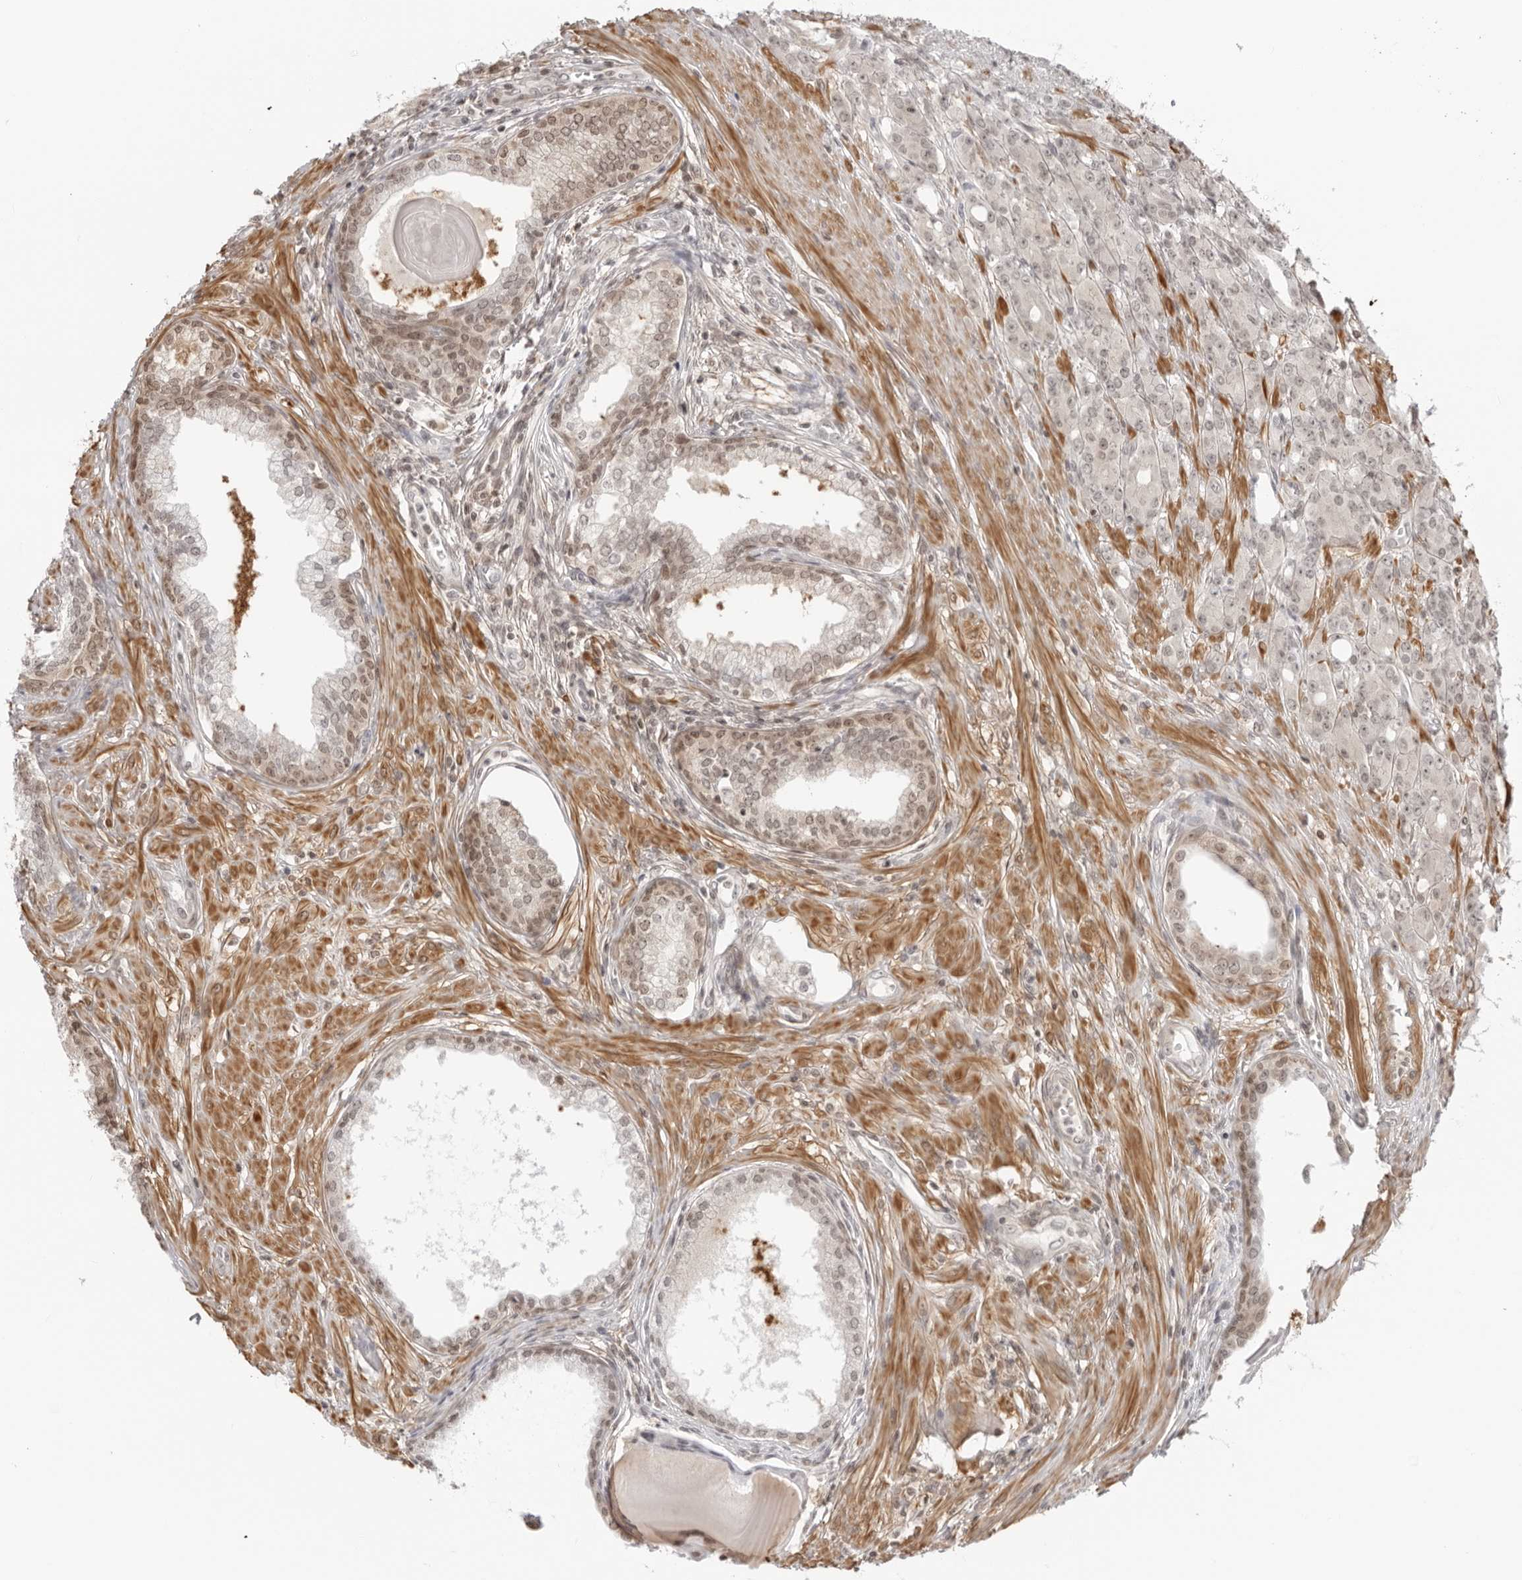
{"staining": {"intensity": "weak", "quantity": "25%-75%", "location": "nuclear"}, "tissue": "prostate cancer", "cell_type": "Tumor cells", "image_type": "cancer", "snomed": [{"axis": "morphology", "description": "Adenocarcinoma, High grade"}, {"axis": "topography", "description": "Prostate"}], "caption": "Immunohistochemistry (IHC) (DAB) staining of human adenocarcinoma (high-grade) (prostate) displays weak nuclear protein expression in about 25%-75% of tumor cells.", "gene": "RNF146", "patient": {"sex": "male", "age": 62}}